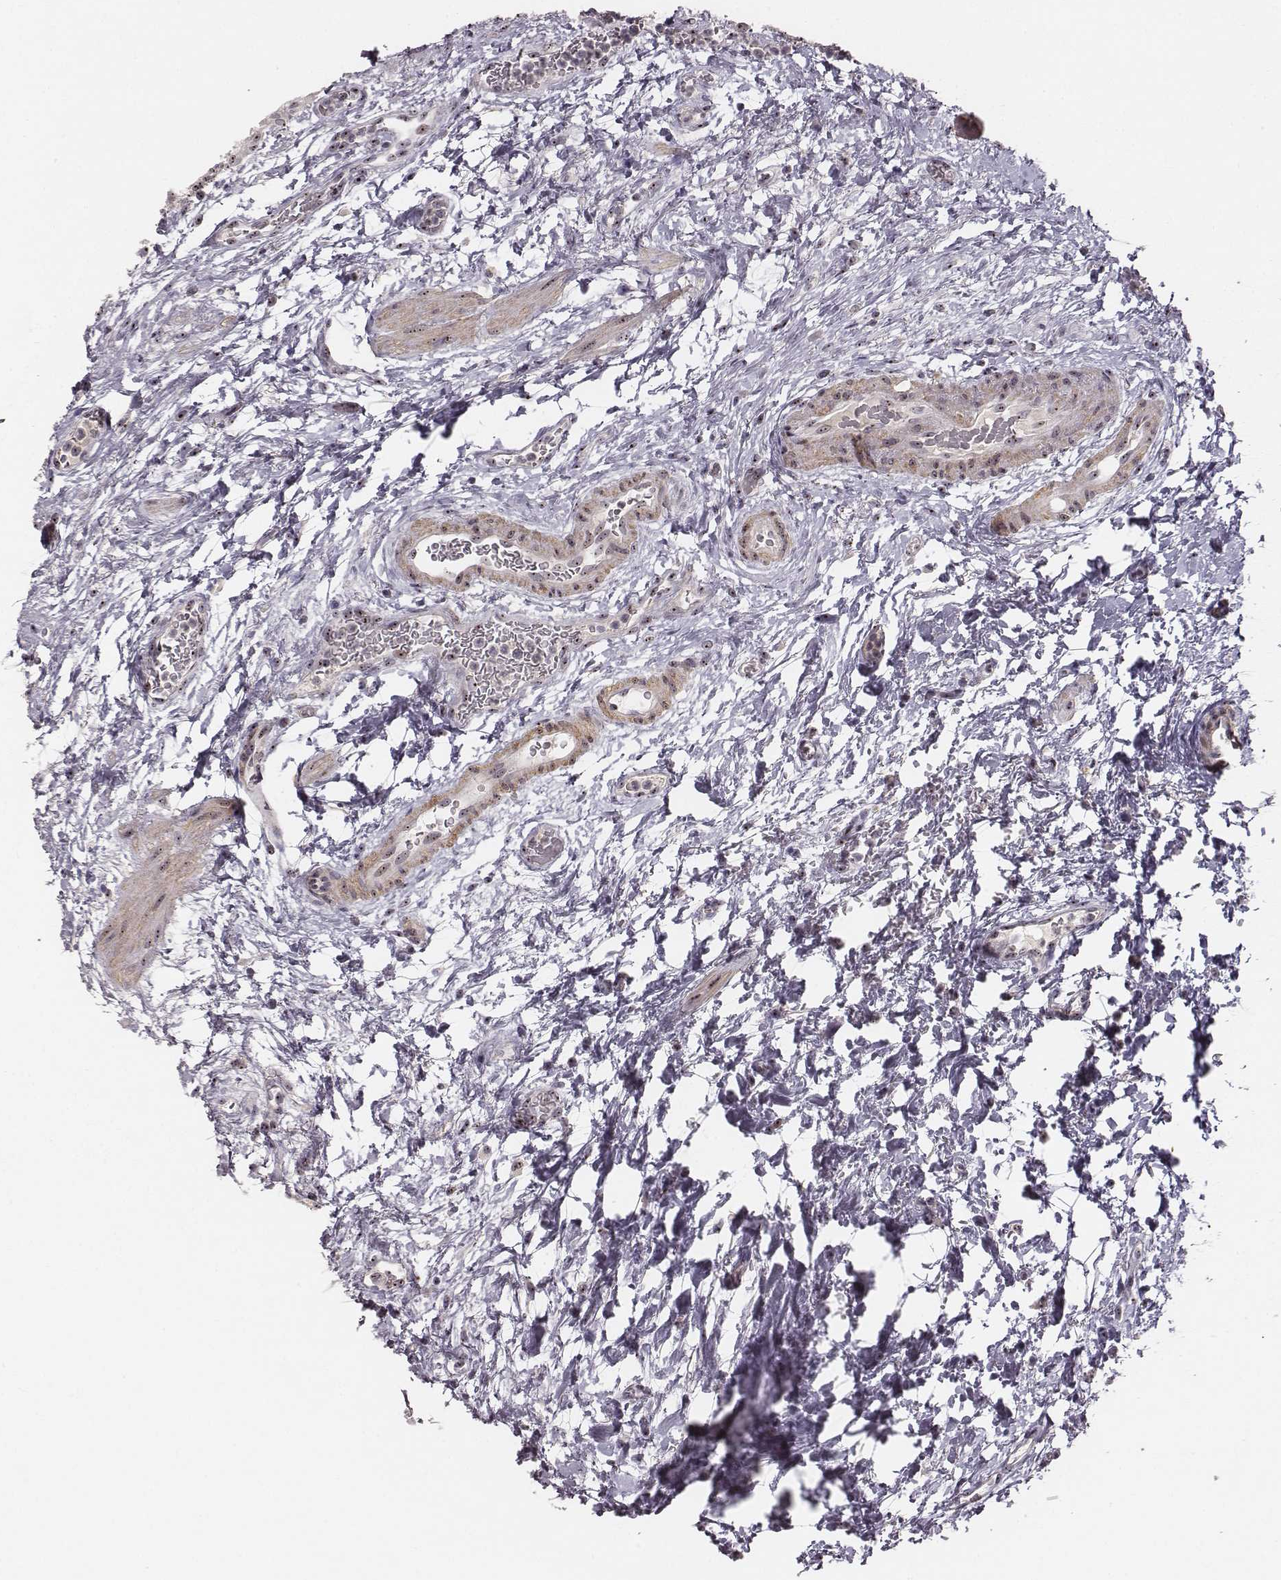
{"staining": {"intensity": "moderate", "quantity": ">75%", "location": "nuclear"}, "tissue": "urinary bladder", "cell_type": "Urothelial cells", "image_type": "normal", "snomed": [{"axis": "morphology", "description": "Normal tissue, NOS"}, {"axis": "topography", "description": "Urinary bladder"}], "caption": "Brown immunohistochemical staining in unremarkable urinary bladder shows moderate nuclear staining in approximately >75% of urothelial cells. The staining is performed using DAB (3,3'-diaminobenzidine) brown chromogen to label protein expression. The nuclei are counter-stained blue using hematoxylin.", "gene": "NOP56", "patient": {"sex": "male", "age": 69}}